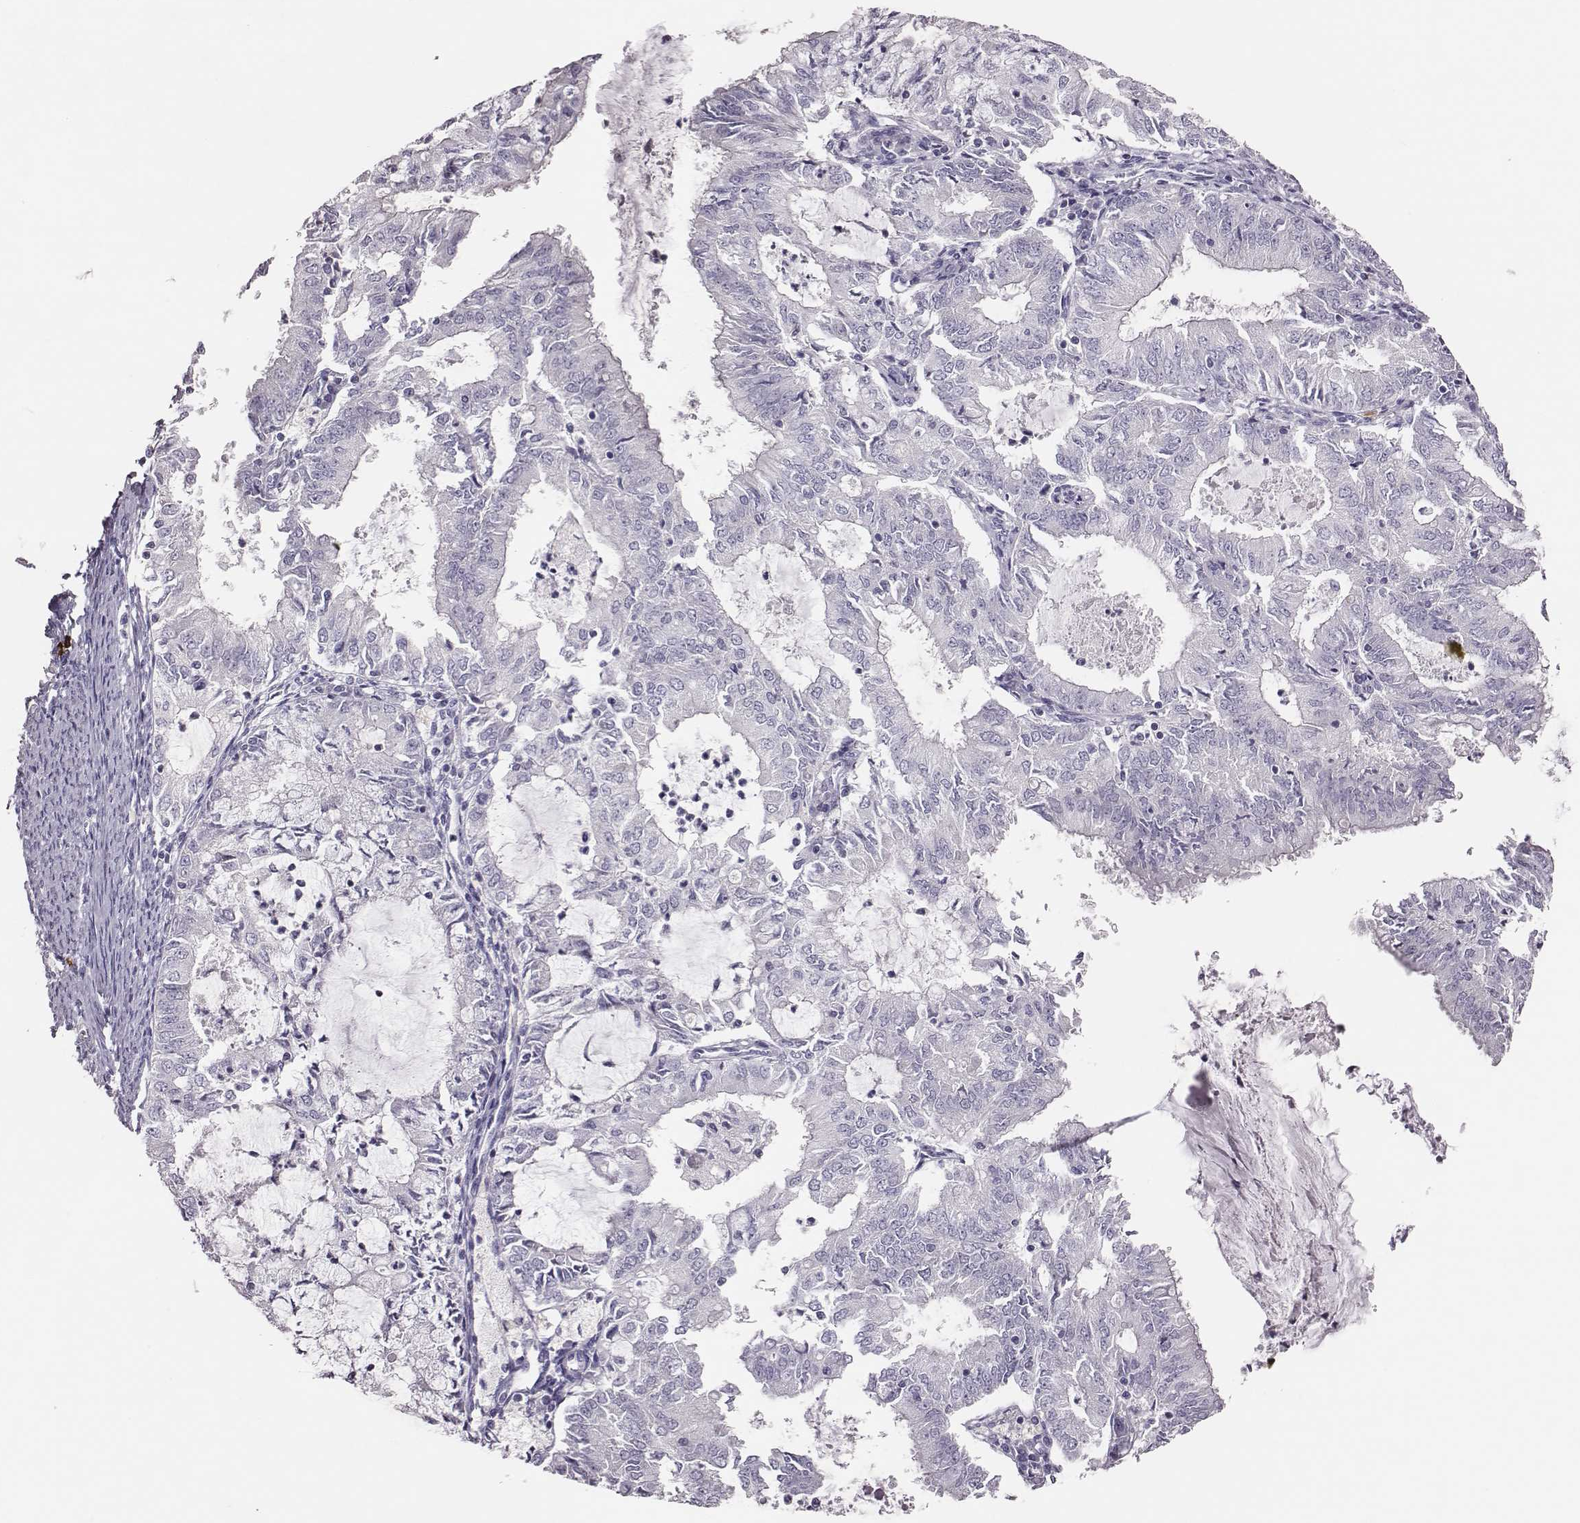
{"staining": {"intensity": "negative", "quantity": "none", "location": "none"}, "tissue": "endometrial cancer", "cell_type": "Tumor cells", "image_type": "cancer", "snomed": [{"axis": "morphology", "description": "Adenocarcinoma, NOS"}, {"axis": "topography", "description": "Endometrium"}], "caption": "There is no significant positivity in tumor cells of endometrial cancer (adenocarcinoma). (Brightfield microscopy of DAB (3,3'-diaminobenzidine) IHC at high magnification).", "gene": "P2RY10", "patient": {"sex": "female", "age": 57}}